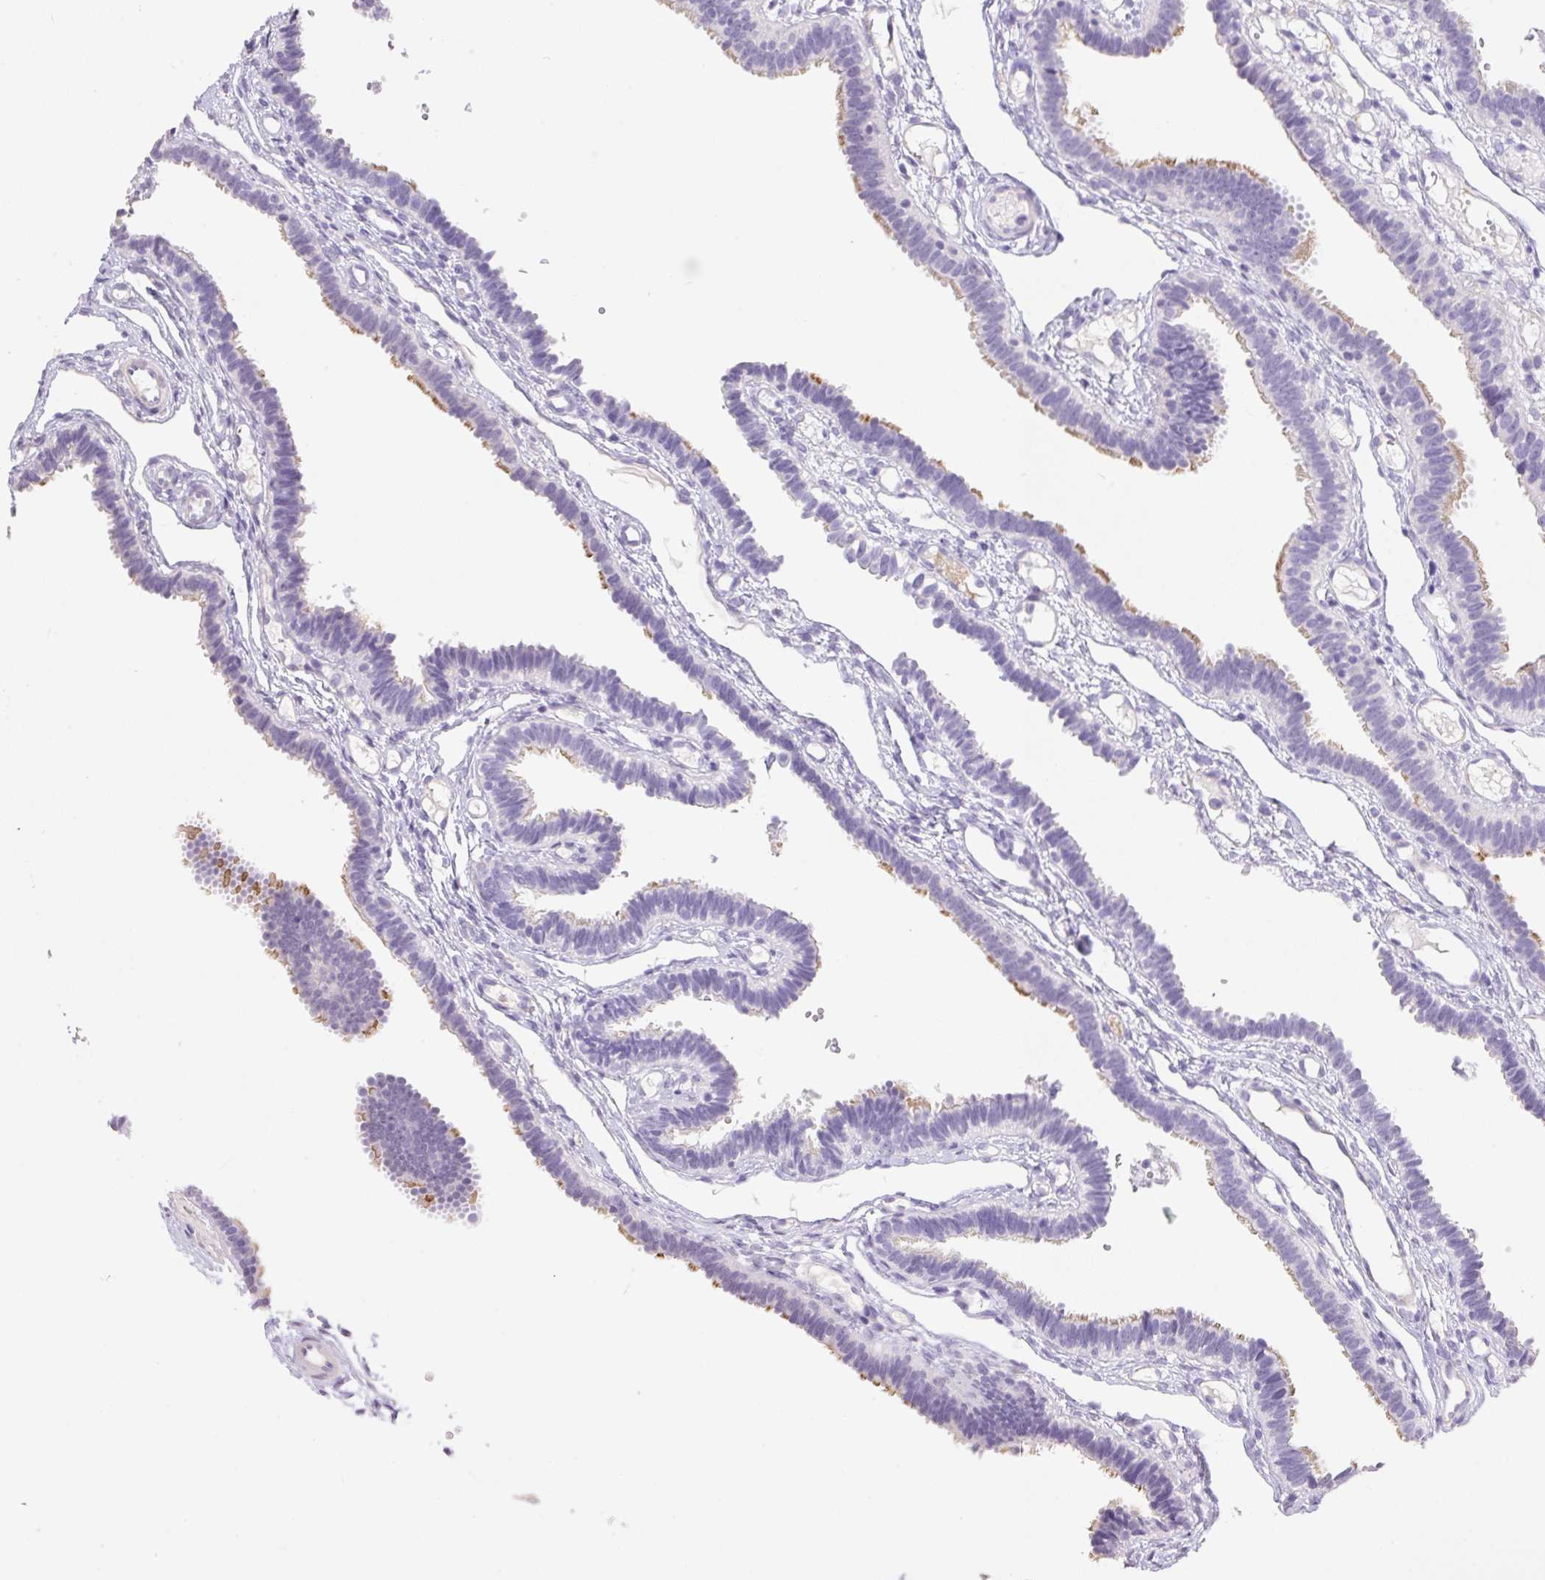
{"staining": {"intensity": "moderate", "quantity": "<25%", "location": "cytoplasmic/membranous"}, "tissue": "fallopian tube", "cell_type": "Glandular cells", "image_type": "normal", "snomed": [{"axis": "morphology", "description": "Normal tissue, NOS"}, {"axis": "topography", "description": "Fallopian tube"}], "caption": "Protein staining displays moderate cytoplasmic/membranous staining in approximately <25% of glandular cells in normal fallopian tube. Nuclei are stained in blue.", "gene": "HCRTR2", "patient": {"sex": "female", "age": 37}}